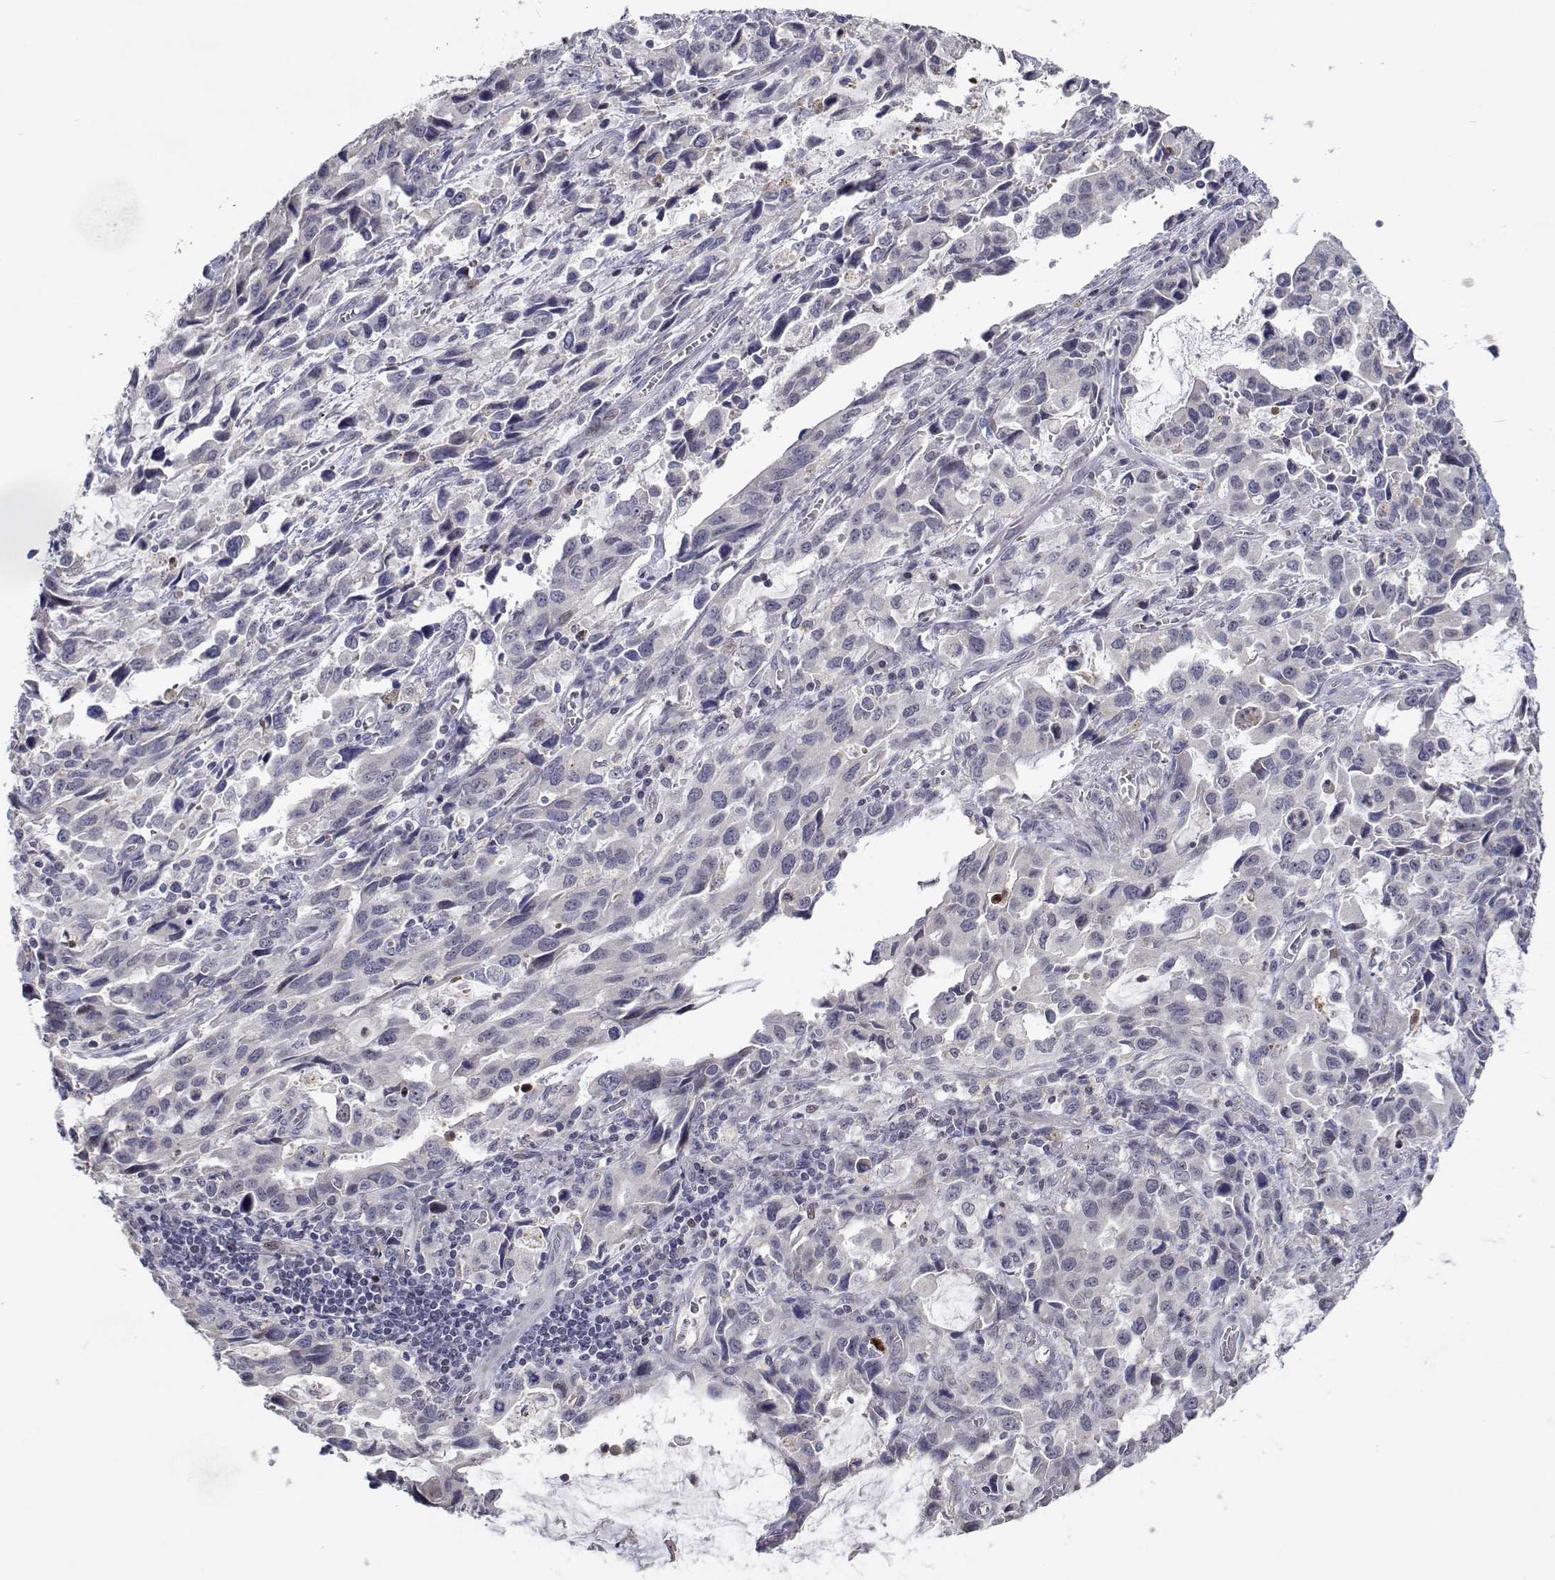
{"staining": {"intensity": "negative", "quantity": "none", "location": "none"}, "tissue": "stomach cancer", "cell_type": "Tumor cells", "image_type": "cancer", "snomed": [{"axis": "morphology", "description": "Adenocarcinoma, NOS"}, {"axis": "topography", "description": "Stomach, upper"}], "caption": "High magnification brightfield microscopy of adenocarcinoma (stomach) stained with DAB (brown) and counterstained with hematoxylin (blue): tumor cells show no significant staining. (DAB (3,3'-diaminobenzidine) immunohistochemistry (IHC) visualized using brightfield microscopy, high magnification).", "gene": "RBPJL", "patient": {"sex": "male", "age": 85}}